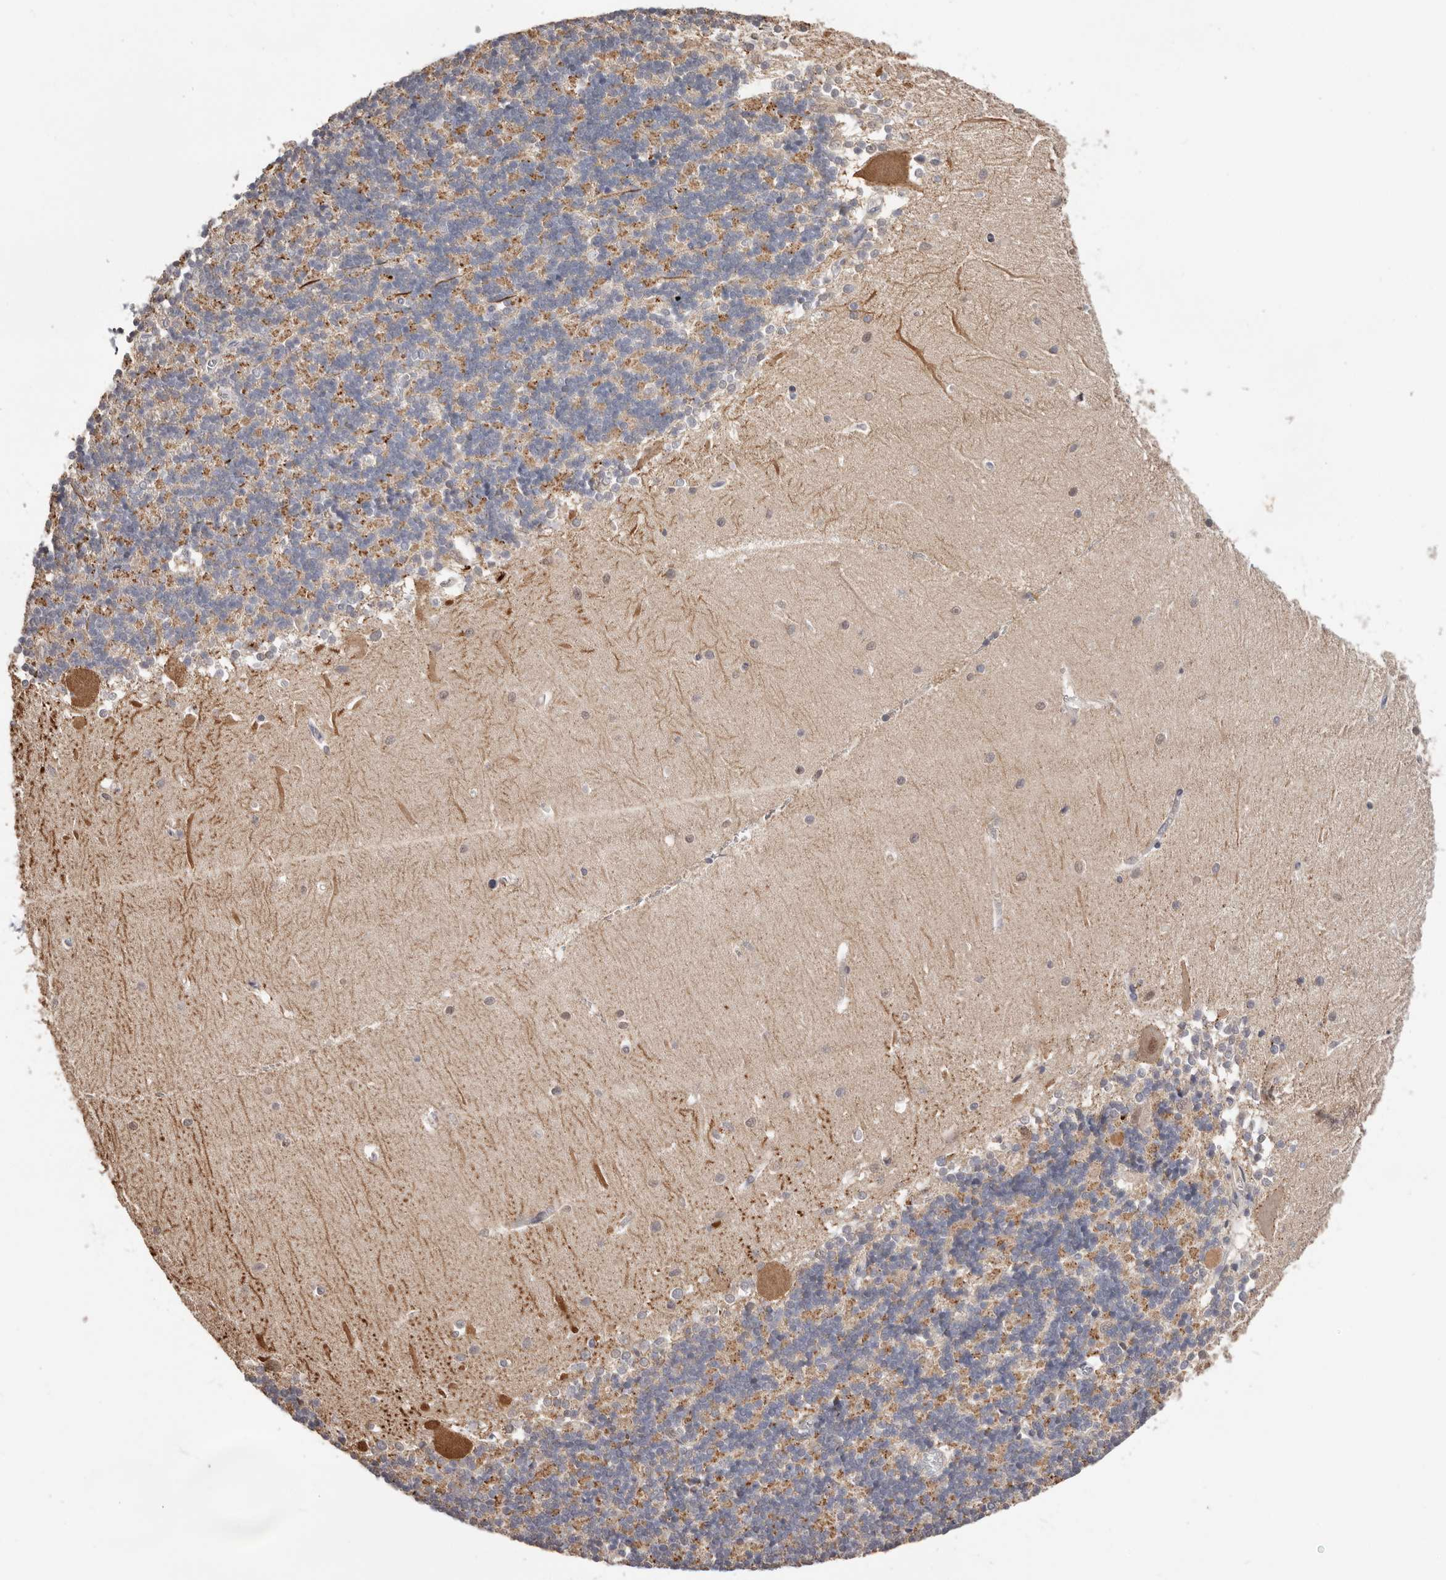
{"staining": {"intensity": "weak", "quantity": "25%-75%", "location": "cytoplasmic/membranous"}, "tissue": "cerebellum", "cell_type": "Cells in granular layer", "image_type": "normal", "snomed": [{"axis": "morphology", "description": "Normal tissue, NOS"}, {"axis": "topography", "description": "Cerebellum"}], "caption": "A high-resolution image shows immunohistochemistry (IHC) staining of normal cerebellum, which reveals weak cytoplasmic/membranous expression in approximately 25%-75% of cells in granular layer. (Stains: DAB in brown, nuclei in blue, Microscopy: brightfield microscopy at high magnification).", "gene": "DOP1A", "patient": {"sex": "male", "age": 37}}